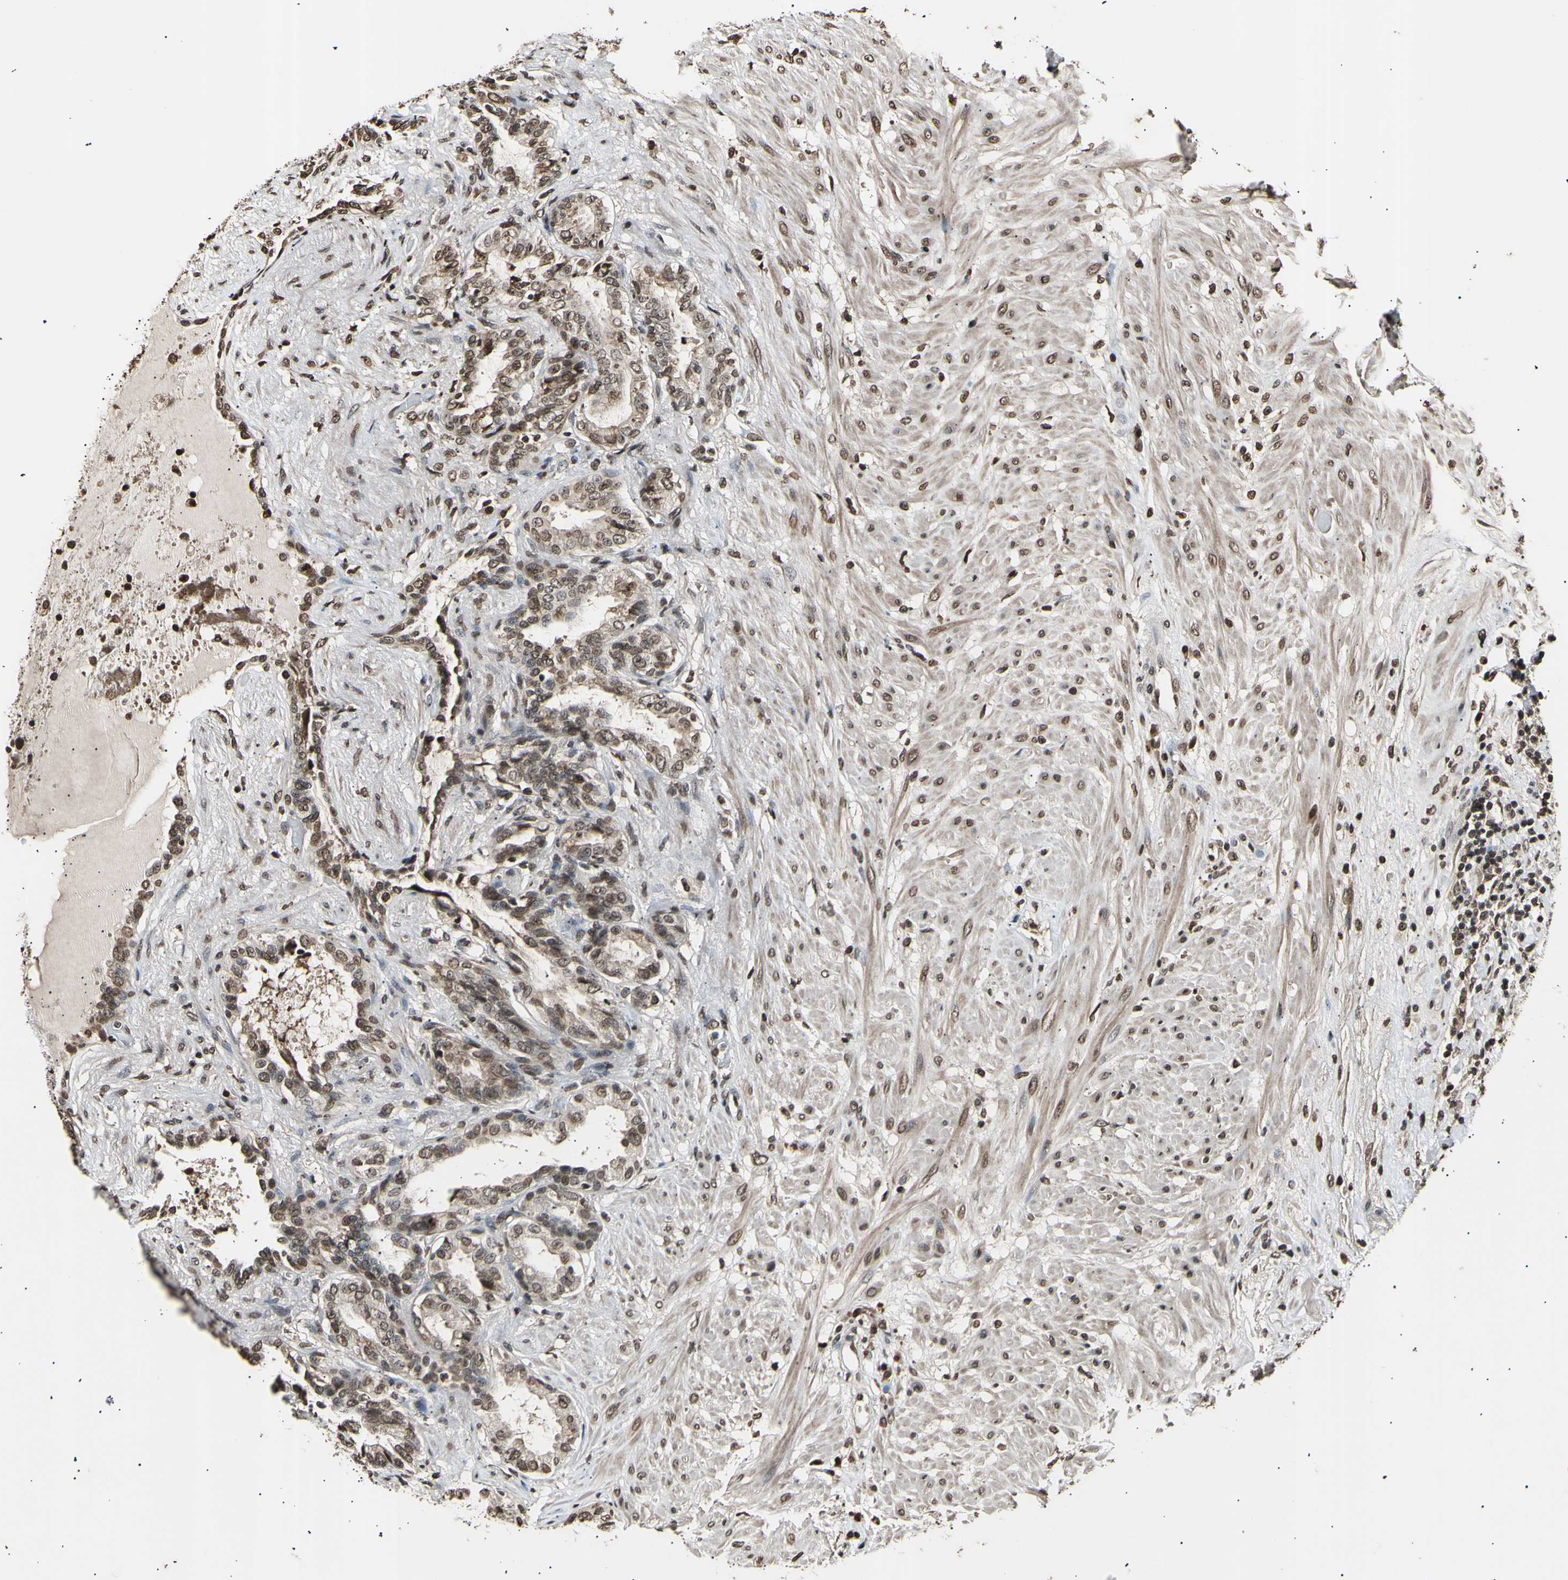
{"staining": {"intensity": "moderate", "quantity": ">75%", "location": "cytoplasmic/membranous,nuclear"}, "tissue": "seminal vesicle", "cell_type": "Glandular cells", "image_type": "normal", "snomed": [{"axis": "morphology", "description": "Normal tissue, NOS"}, {"axis": "topography", "description": "Seminal veicle"}], "caption": "Protein expression analysis of unremarkable human seminal vesicle reveals moderate cytoplasmic/membranous,nuclear expression in approximately >75% of glandular cells. (IHC, brightfield microscopy, high magnification).", "gene": "ANAPC7", "patient": {"sex": "male", "age": 61}}